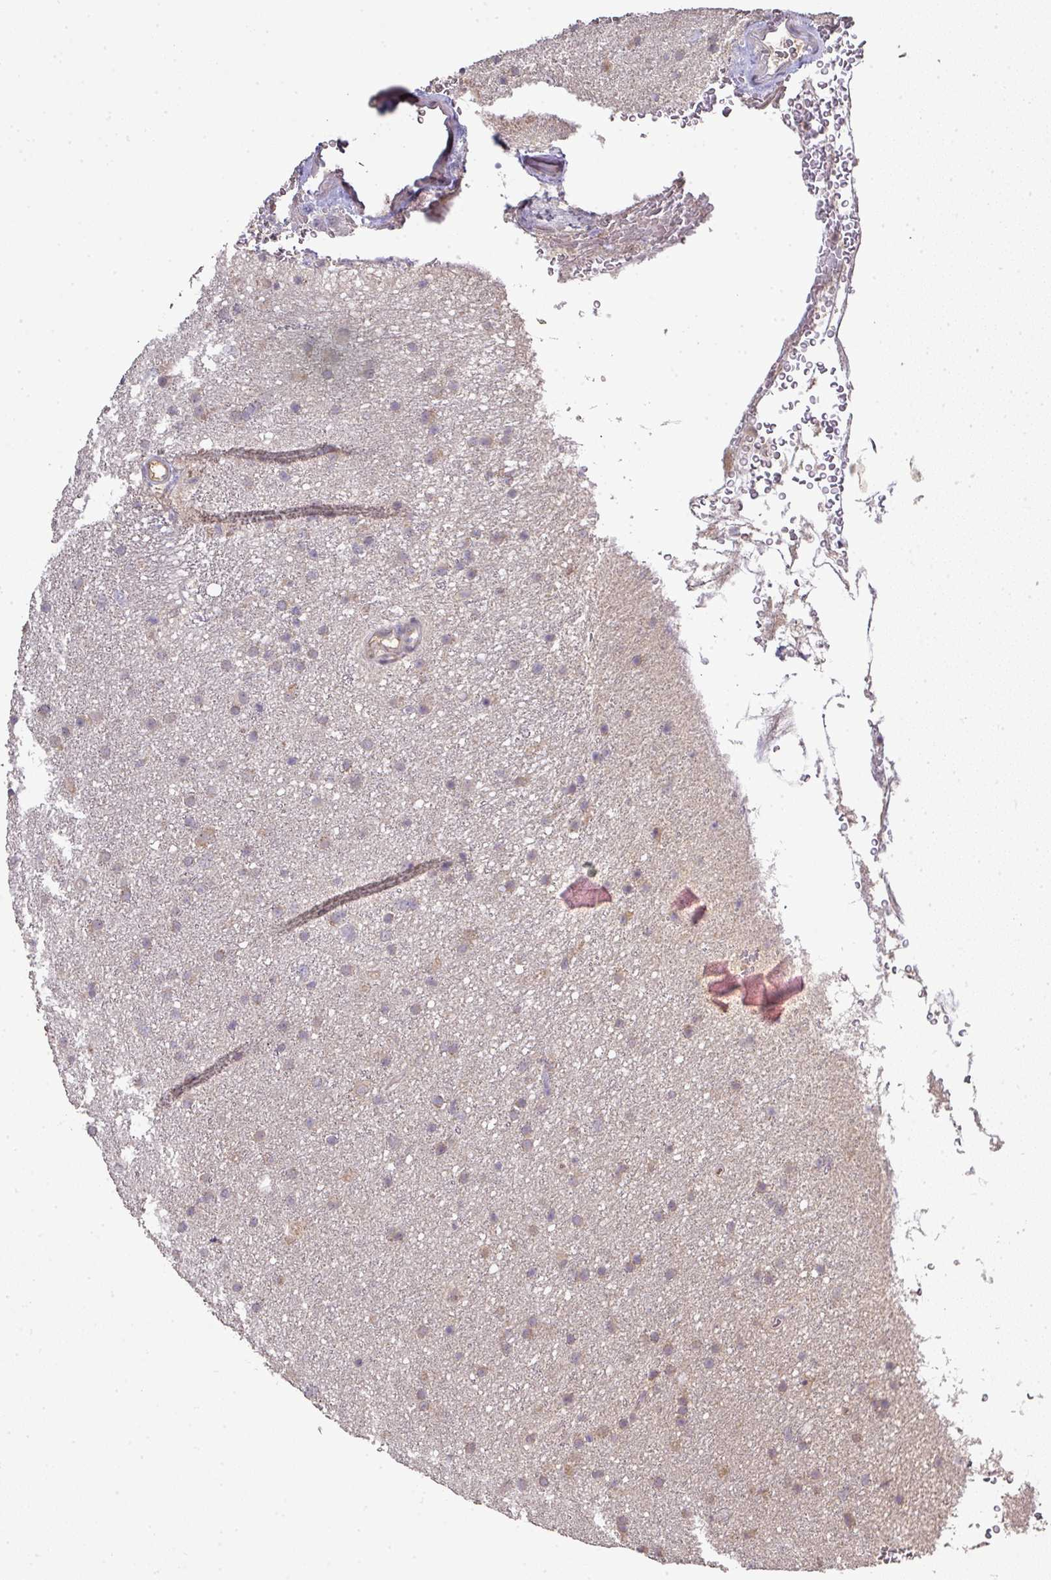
{"staining": {"intensity": "weak", "quantity": "25%-75%", "location": "cytoplasmic/membranous"}, "tissue": "glioma", "cell_type": "Tumor cells", "image_type": "cancer", "snomed": [{"axis": "morphology", "description": "Glioma, malignant, Low grade"}, {"axis": "topography", "description": "Cerebral cortex"}], "caption": "Immunohistochemistry (IHC) of human malignant low-grade glioma exhibits low levels of weak cytoplasmic/membranous staining in approximately 25%-75% of tumor cells.", "gene": "GALP", "patient": {"sex": "female", "age": 39}}